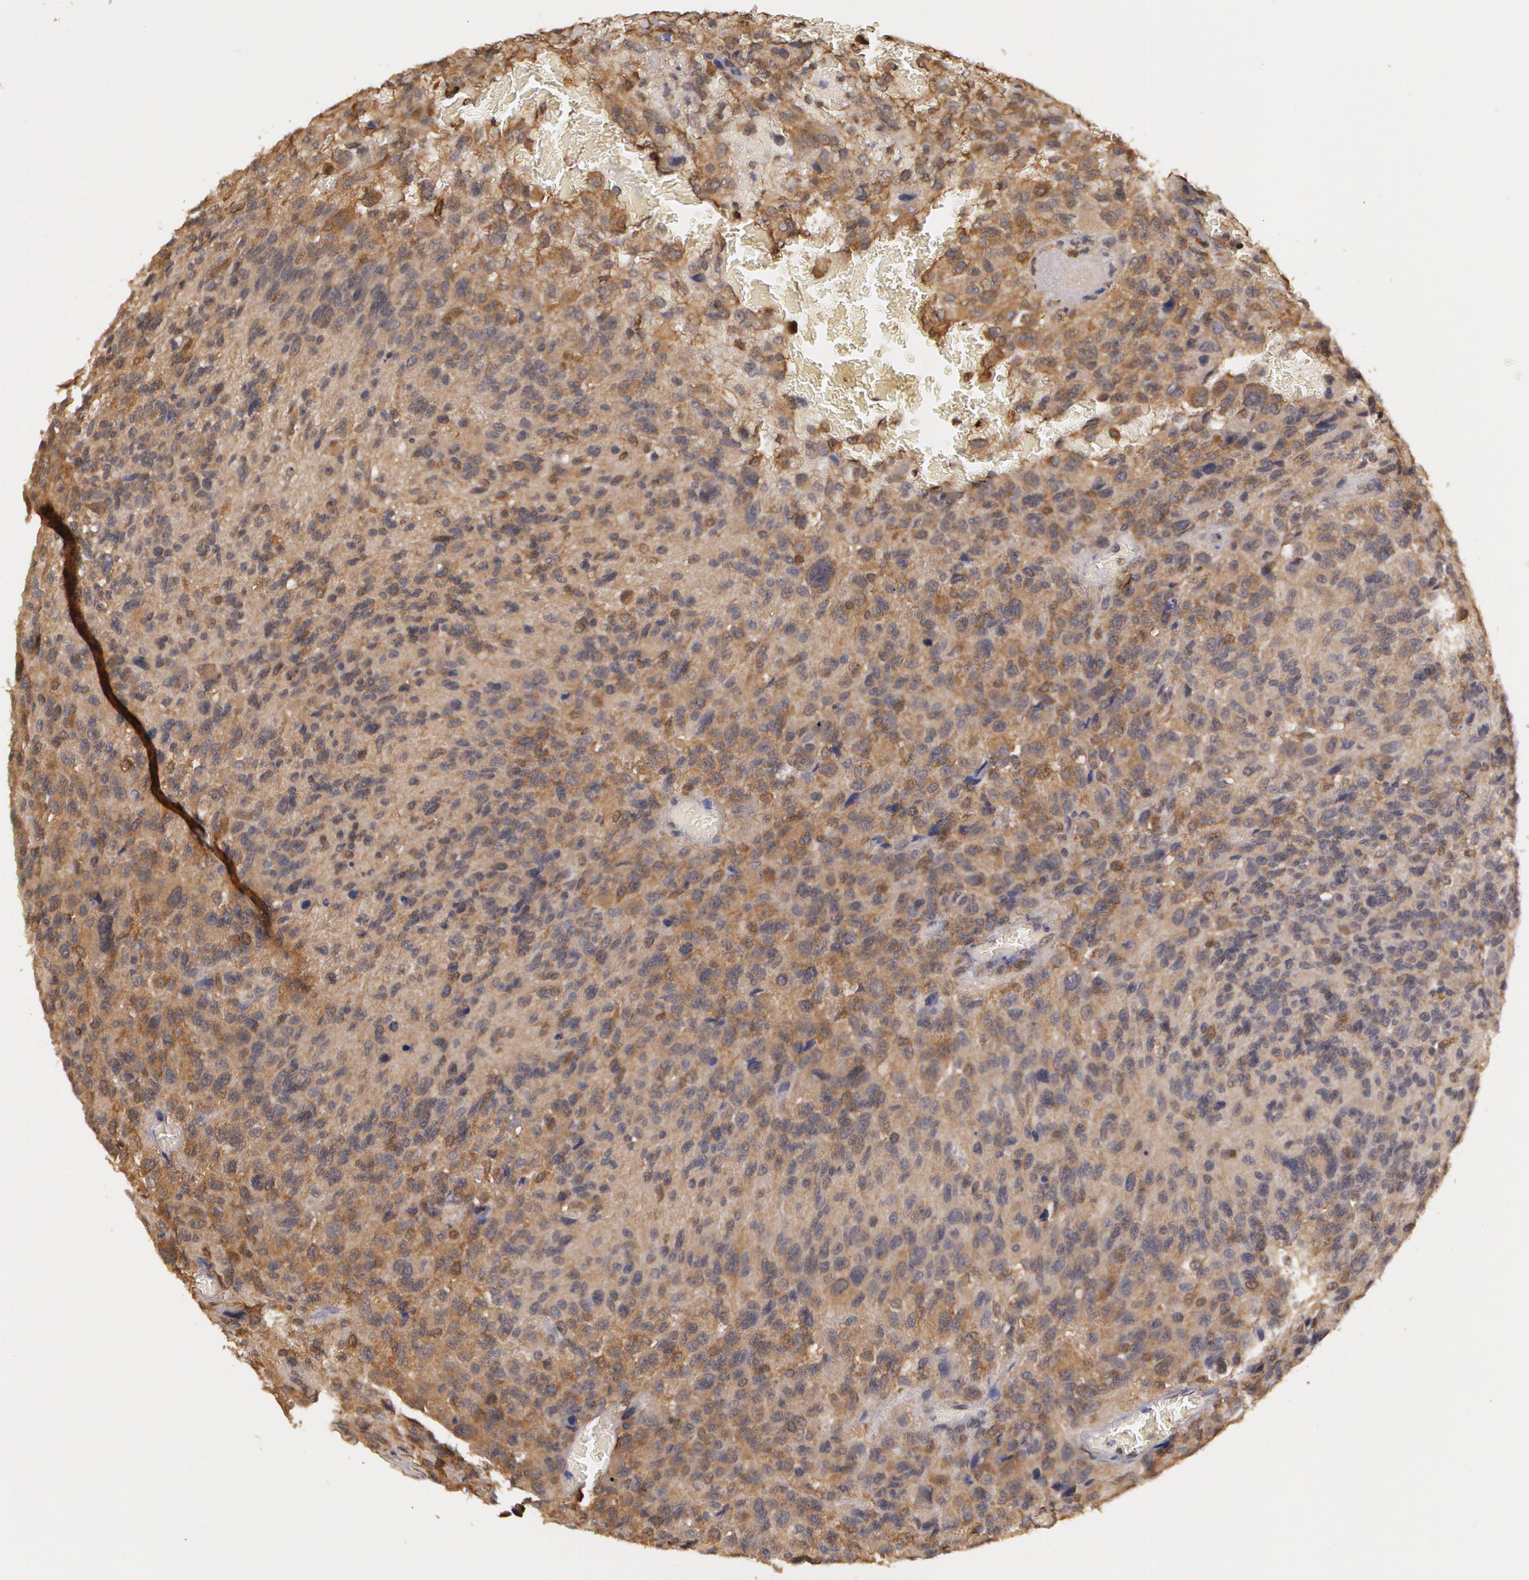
{"staining": {"intensity": "negative", "quantity": "none", "location": "none"}, "tissue": "glioma", "cell_type": "Tumor cells", "image_type": "cancer", "snomed": [{"axis": "morphology", "description": "Glioma, malignant, High grade"}, {"axis": "topography", "description": "Brain"}], "caption": "Human malignant glioma (high-grade) stained for a protein using immunohistochemistry exhibits no expression in tumor cells.", "gene": "AHSA1", "patient": {"sex": "male", "age": 69}}